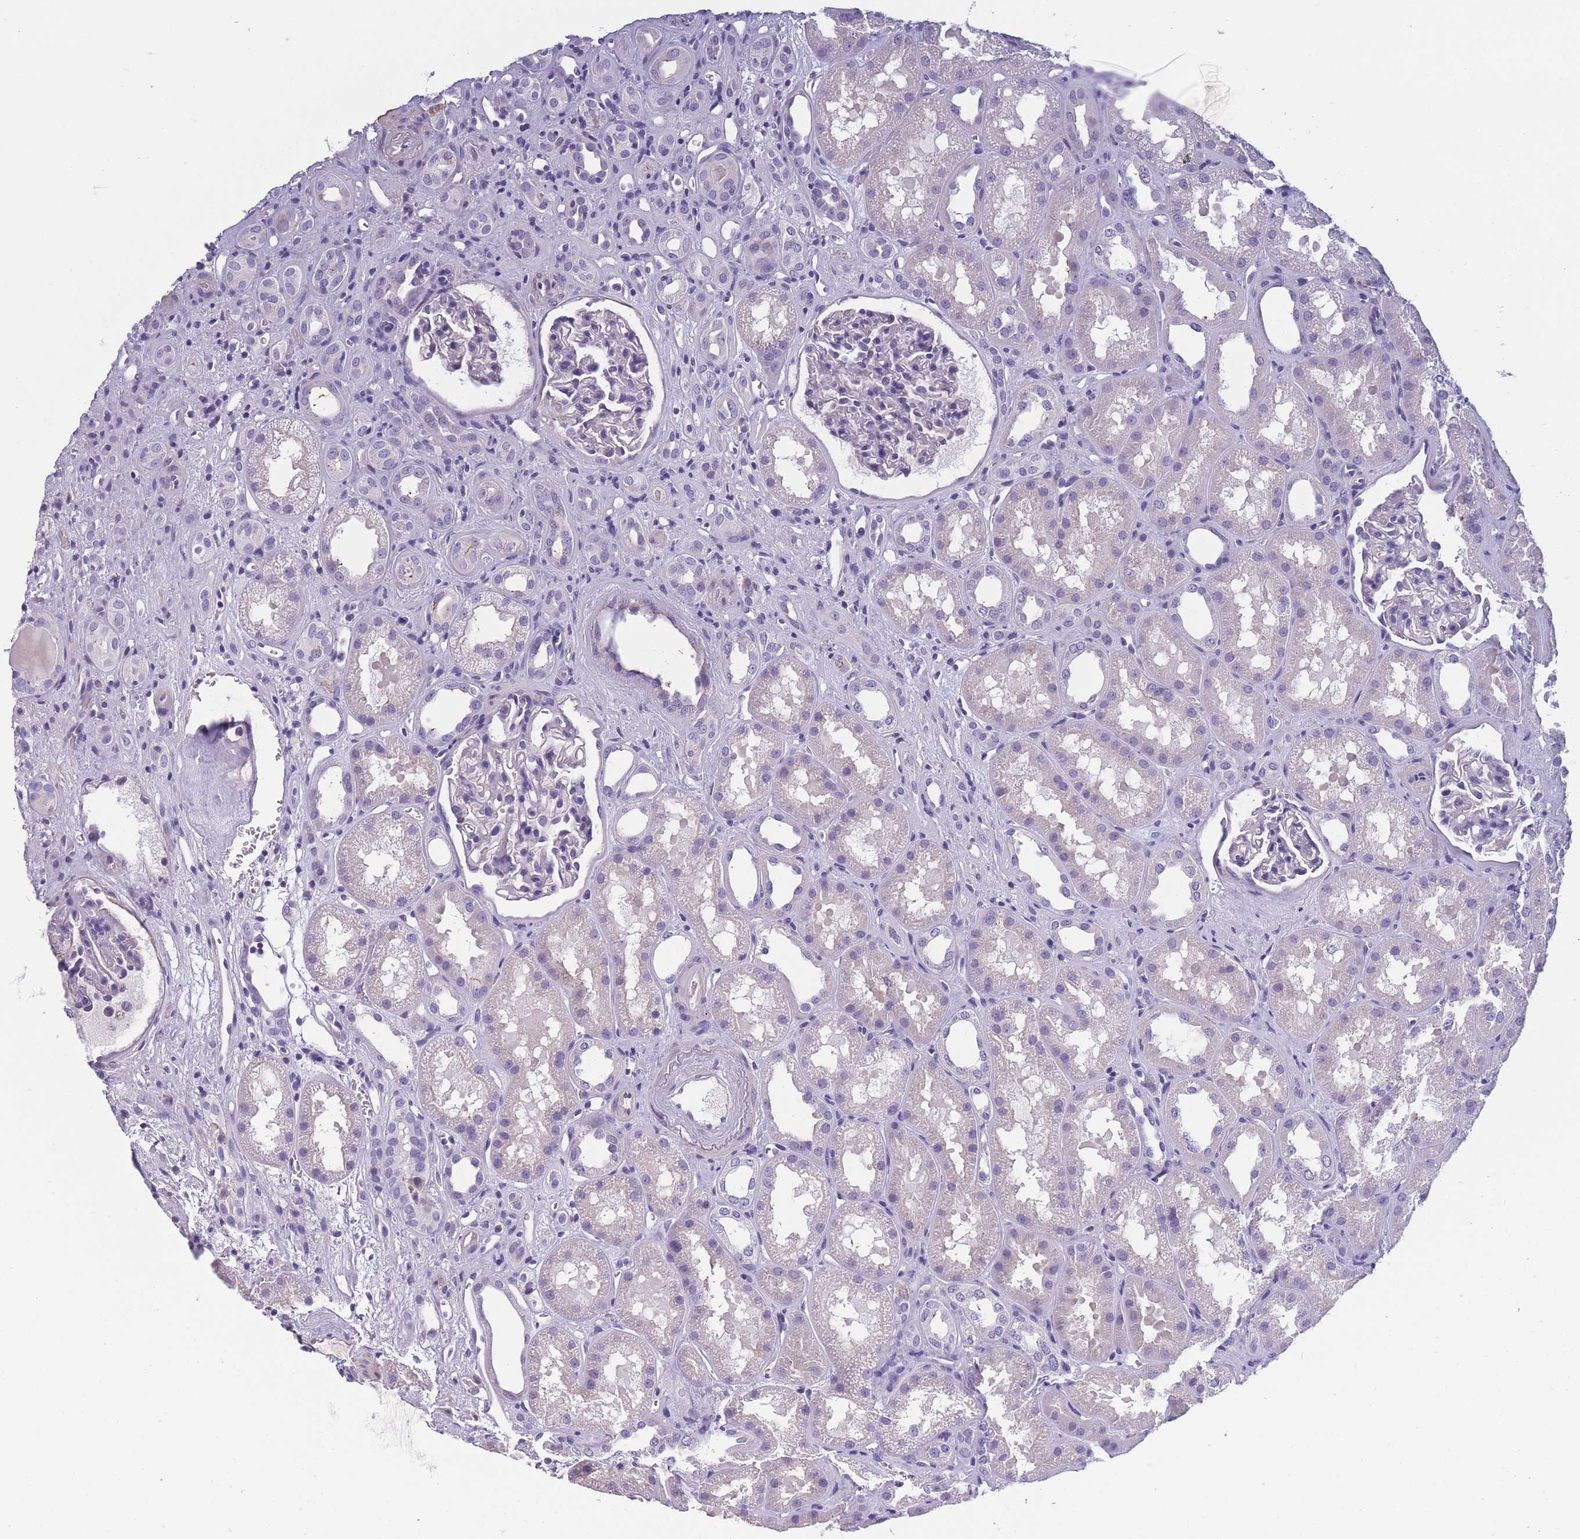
{"staining": {"intensity": "negative", "quantity": "none", "location": "none"}, "tissue": "kidney", "cell_type": "Cells in glomeruli", "image_type": "normal", "snomed": [{"axis": "morphology", "description": "Normal tissue, NOS"}, {"axis": "topography", "description": "Kidney"}], "caption": "A photomicrograph of kidney stained for a protein exhibits no brown staining in cells in glomeruli.", "gene": "OR4C5", "patient": {"sex": "male", "age": 61}}